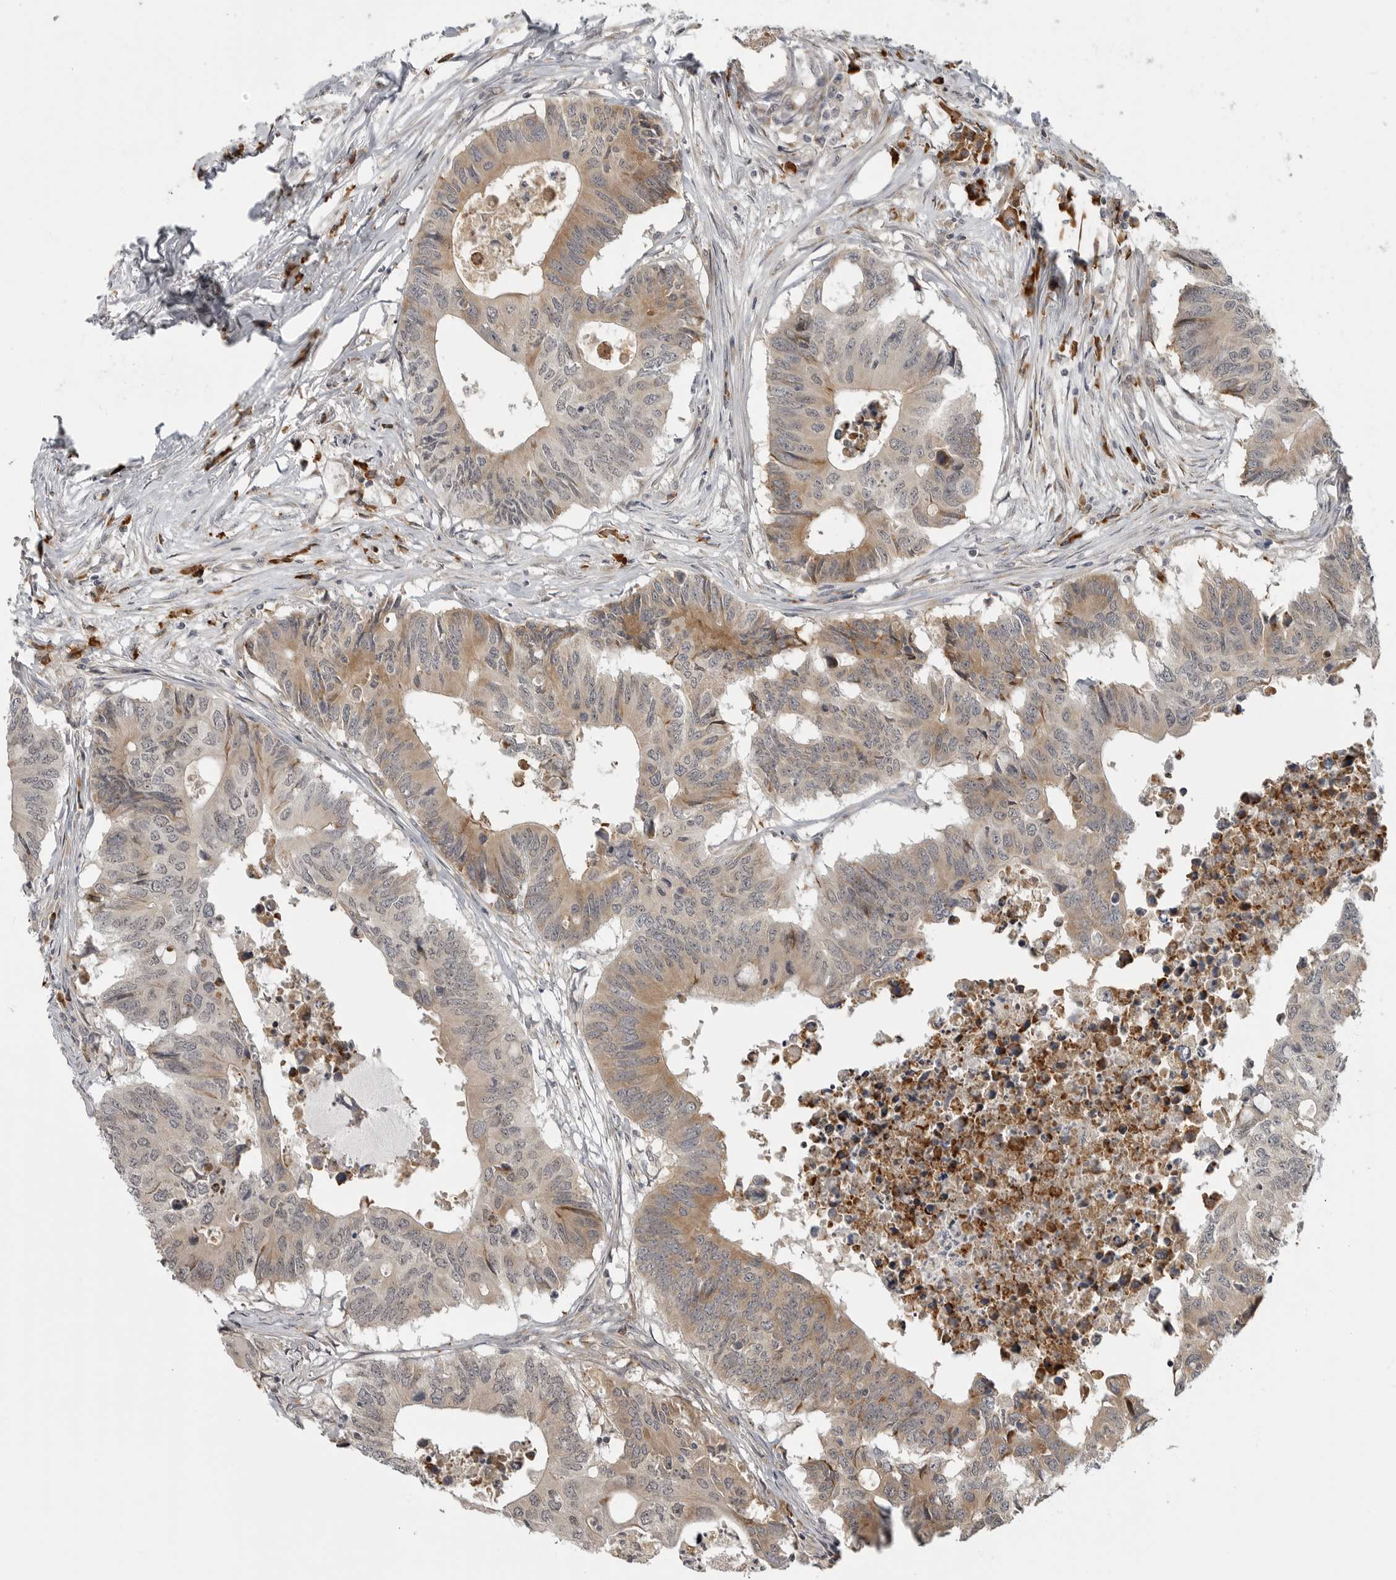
{"staining": {"intensity": "moderate", "quantity": "25%-75%", "location": "cytoplasmic/membranous"}, "tissue": "colorectal cancer", "cell_type": "Tumor cells", "image_type": "cancer", "snomed": [{"axis": "morphology", "description": "Adenocarcinoma, NOS"}, {"axis": "topography", "description": "Colon"}], "caption": "Colorectal adenocarcinoma stained with DAB (3,3'-diaminobenzidine) immunohistochemistry (IHC) displays medium levels of moderate cytoplasmic/membranous staining in about 25%-75% of tumor cells. The staining was performed using DAB, with brown indicating positive protein expression. Nuclei are stained blue with hematoxylin.", "gene": "CEP295NL", "patient": {"sex": "male", "age": 71}}